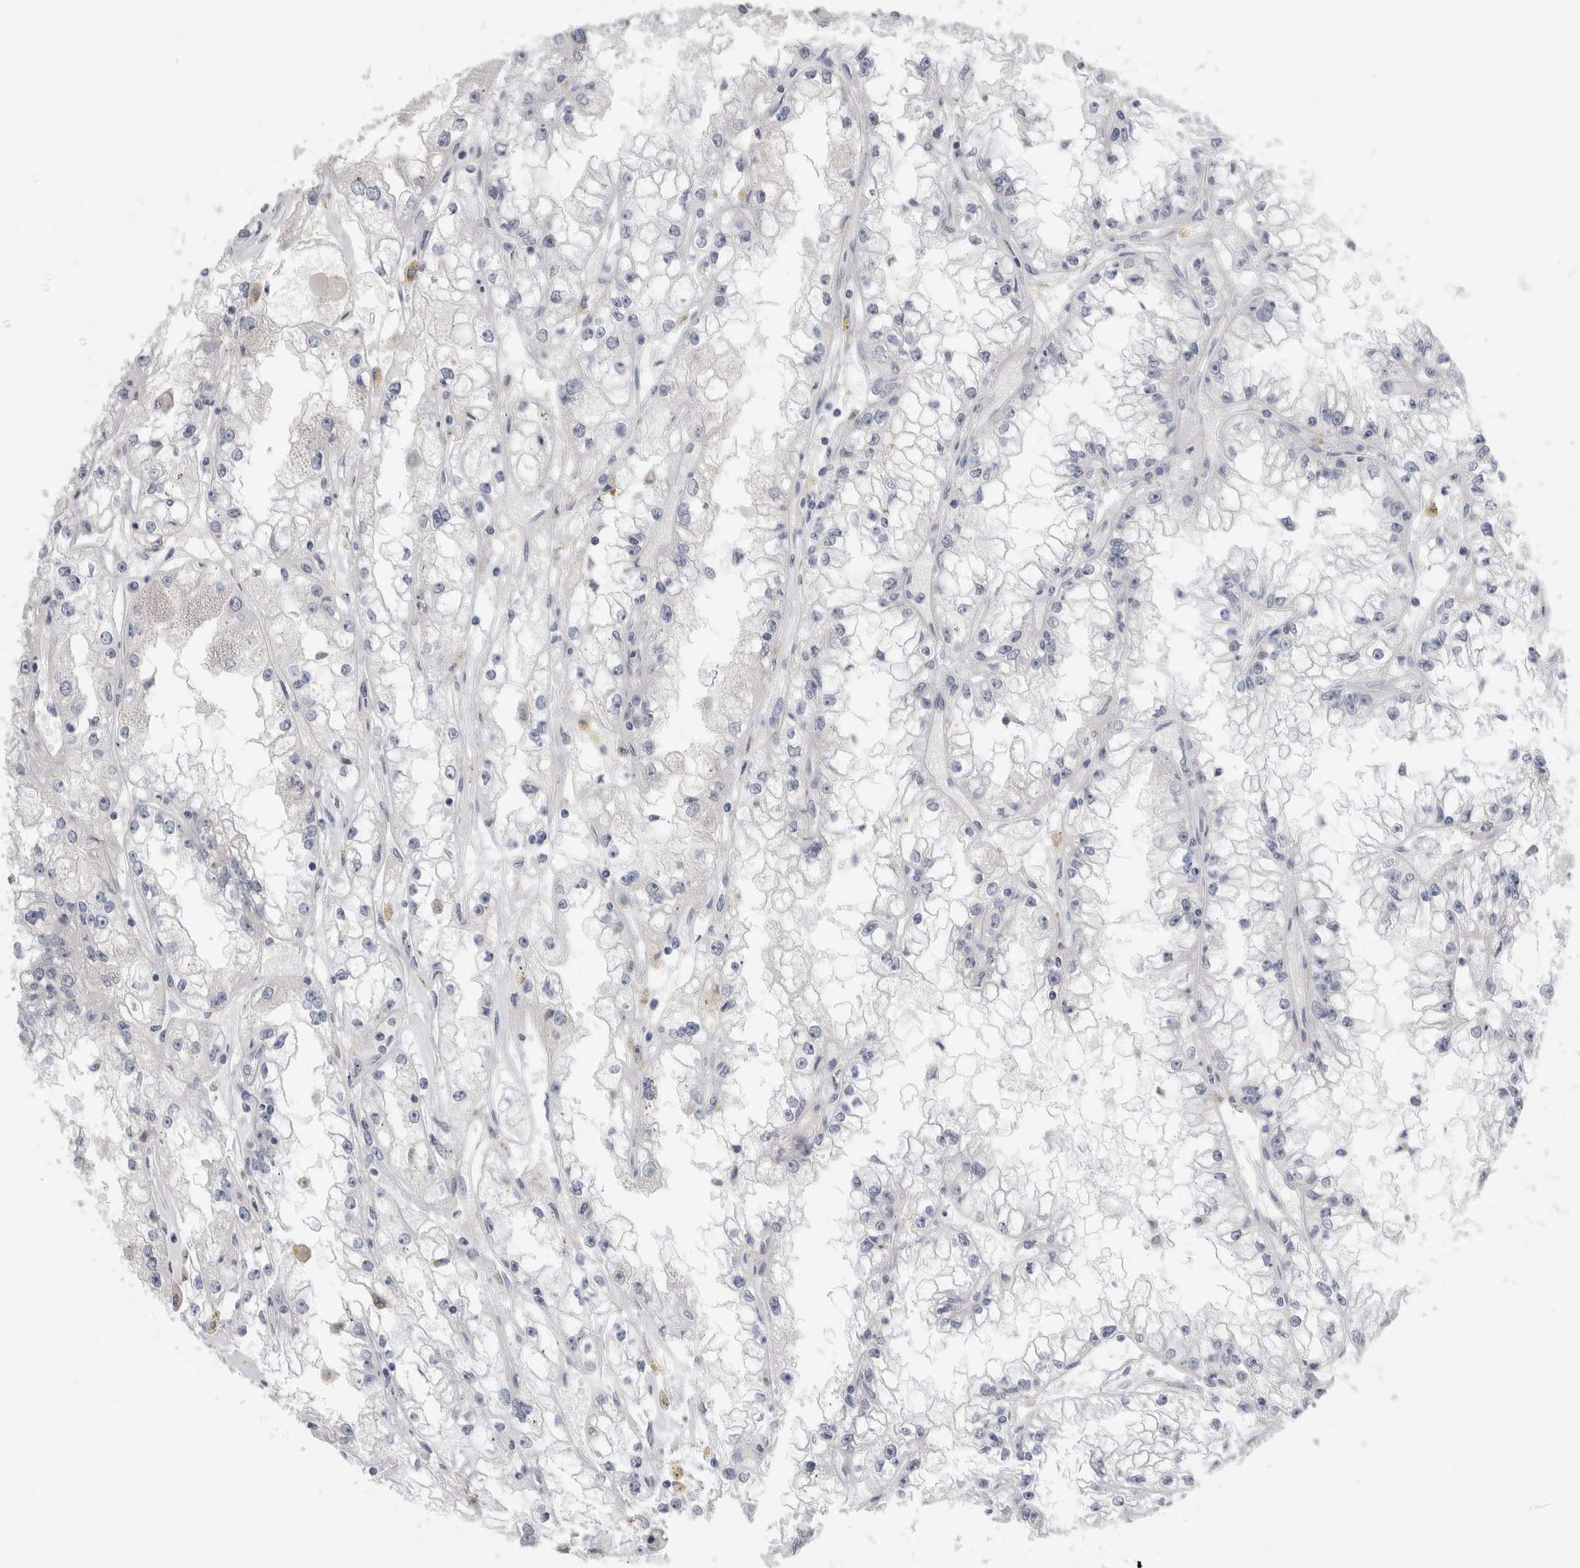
{"staining": {"intensity": "negative", "quantity": "none", "location": "none"}, "tissue": "renal cancer", "cell_type": "Tumor cells", "image_type": "cancer", "snomed": [{"axis": "morphology", "description": "Adenocarcinoma, NOS"}, {"axis": "topography", "description": "Kidney"}], "caption": "This is an immunohistochemistry (IHC) photomicrograph of human renal cancer (adenocarcinoma). There is no staining in tumor cells.", "gene": "TRMT9B", "patient": {"sex": "male", "age": 56}}